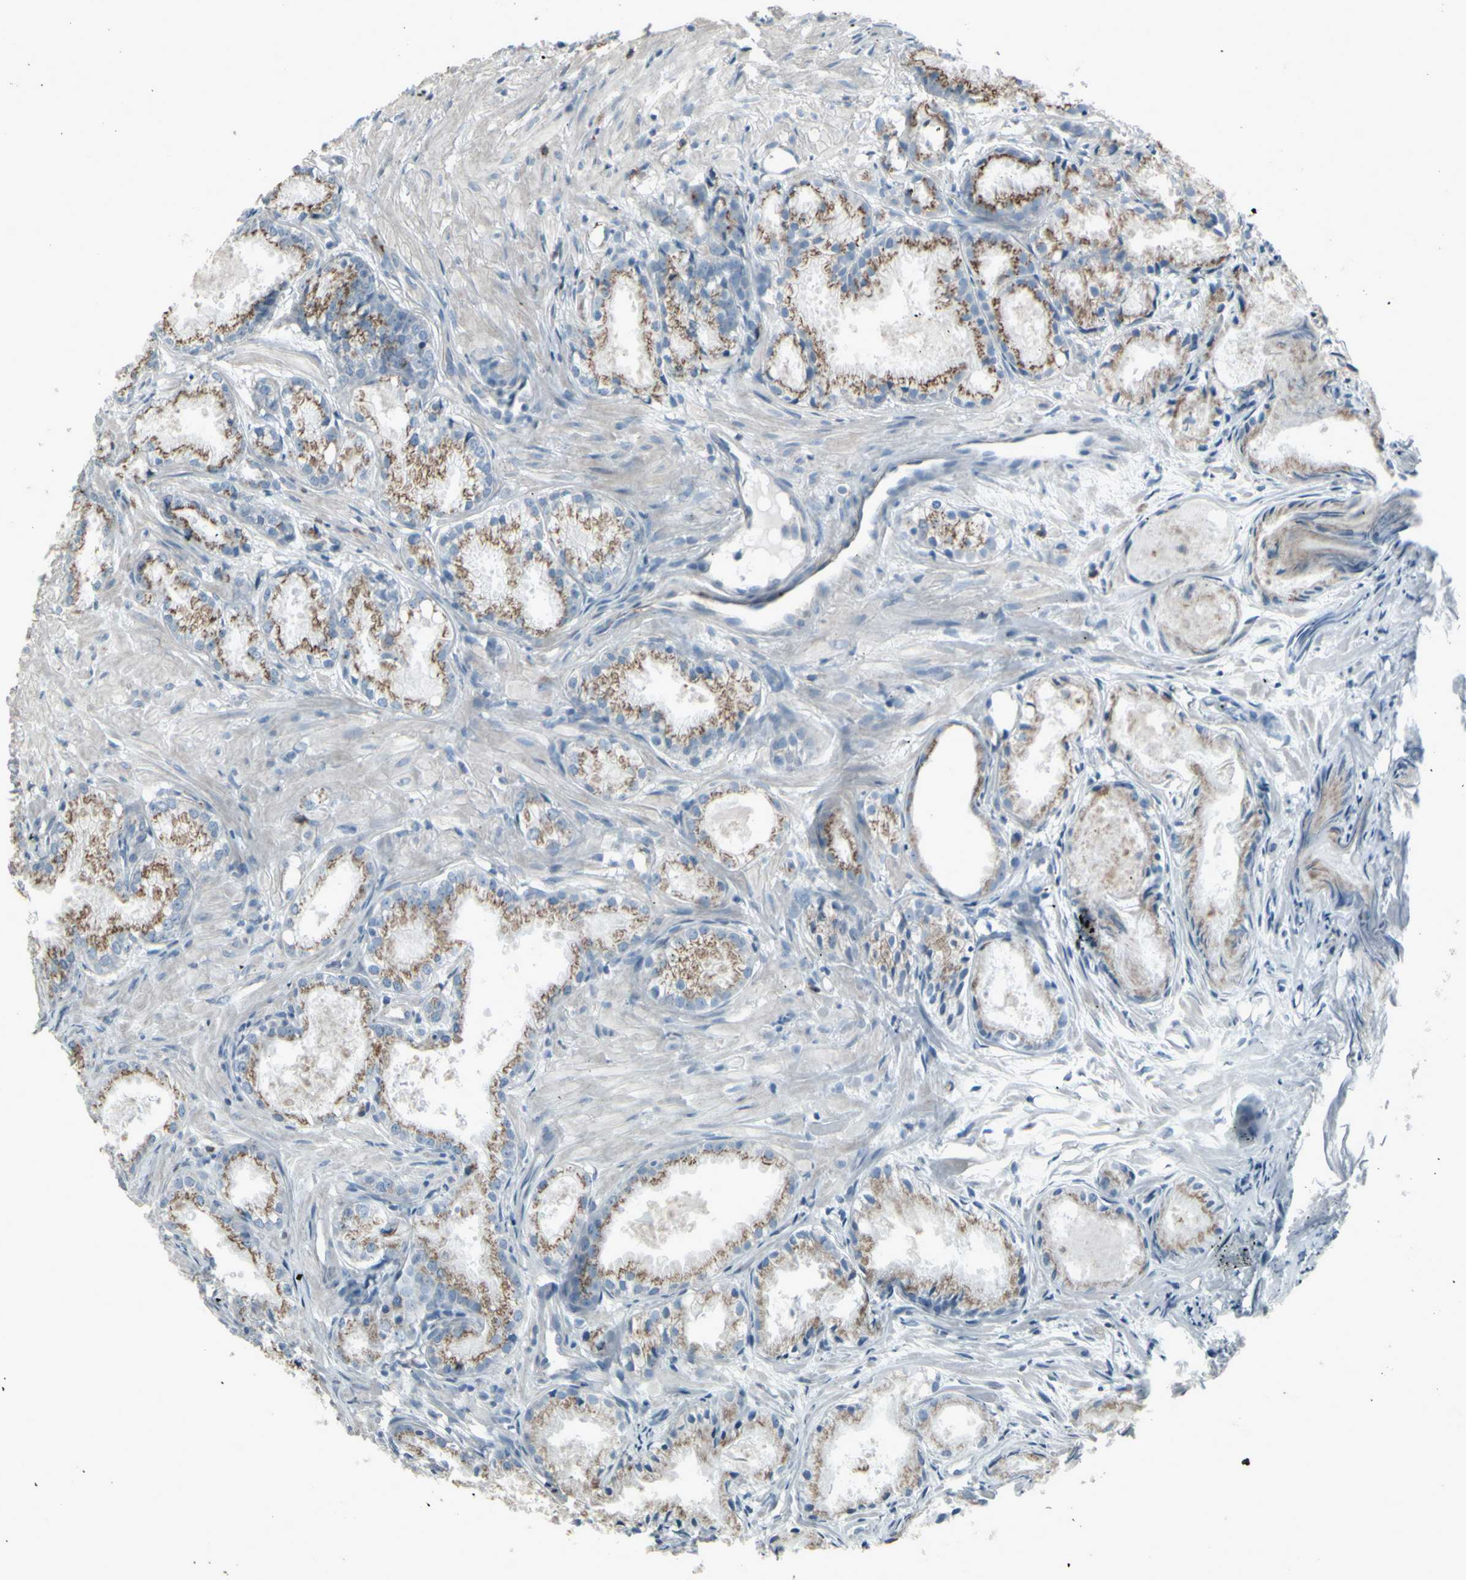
{"staining": {"intensity": "moderate", "quantity": "25%-75%", "location": "cytoplasmic/membranous"}, "tissue": "prostate cancer", "cell_type": "Tumor cells", "image_type": "cancer", "snomed": [{"axis": "morphology", "description": "Adenocarcinoma, Low grade"}, {"axis": "topography", "description": "Prostate"}], "caption": "Approximately 25%-75% of tumor cells in human low-grade adenocarcinoma (prostate) demonstrate moderate cytoplasmic/membranous protein expression as visualized by brown immunohistochemical staining.", "gene": "CD79B", "patient": {"sex": "male", "age": 72}}